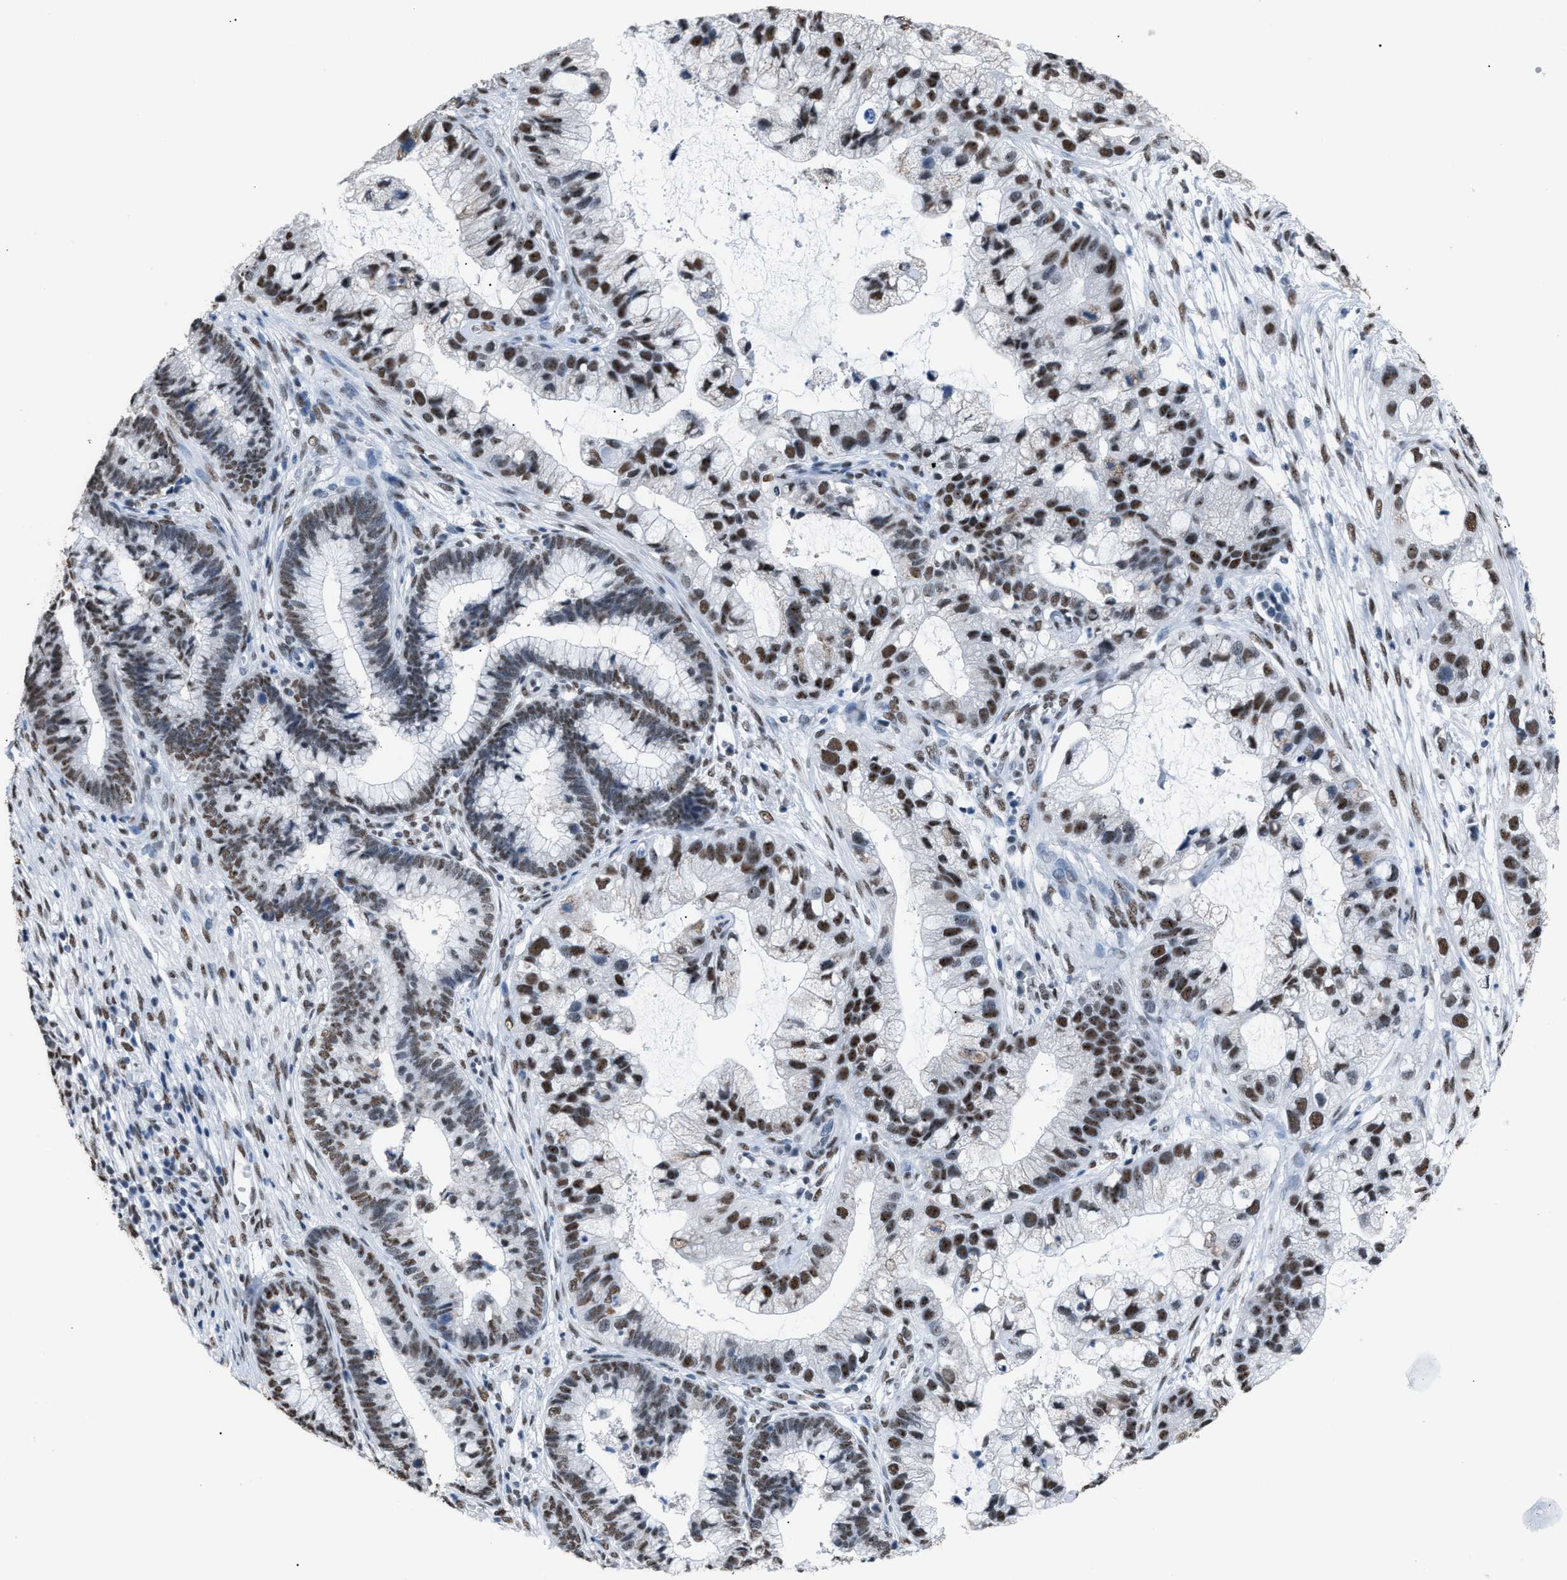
{"staining": {"intensity": "moderate", "quantity": ">75%", "location": "nuclear"}, "tissue": "cervical cancer", "cell_type": "Tumor cells", "image_type": "cancer", "snomed": [{"axis": "morphology", "description": "Adenocarcinoma, NOS"}, {"axis": "topography", "description": "Cervix"}], "caption": "Adenocarcinoma (cervical) stained for a protein (brown) demonstrates moderate nuclear positive staining in approximately >75% of tumor cells.", "gene": "CCAR2", "patient": {"sex": "female", "age": 44}}